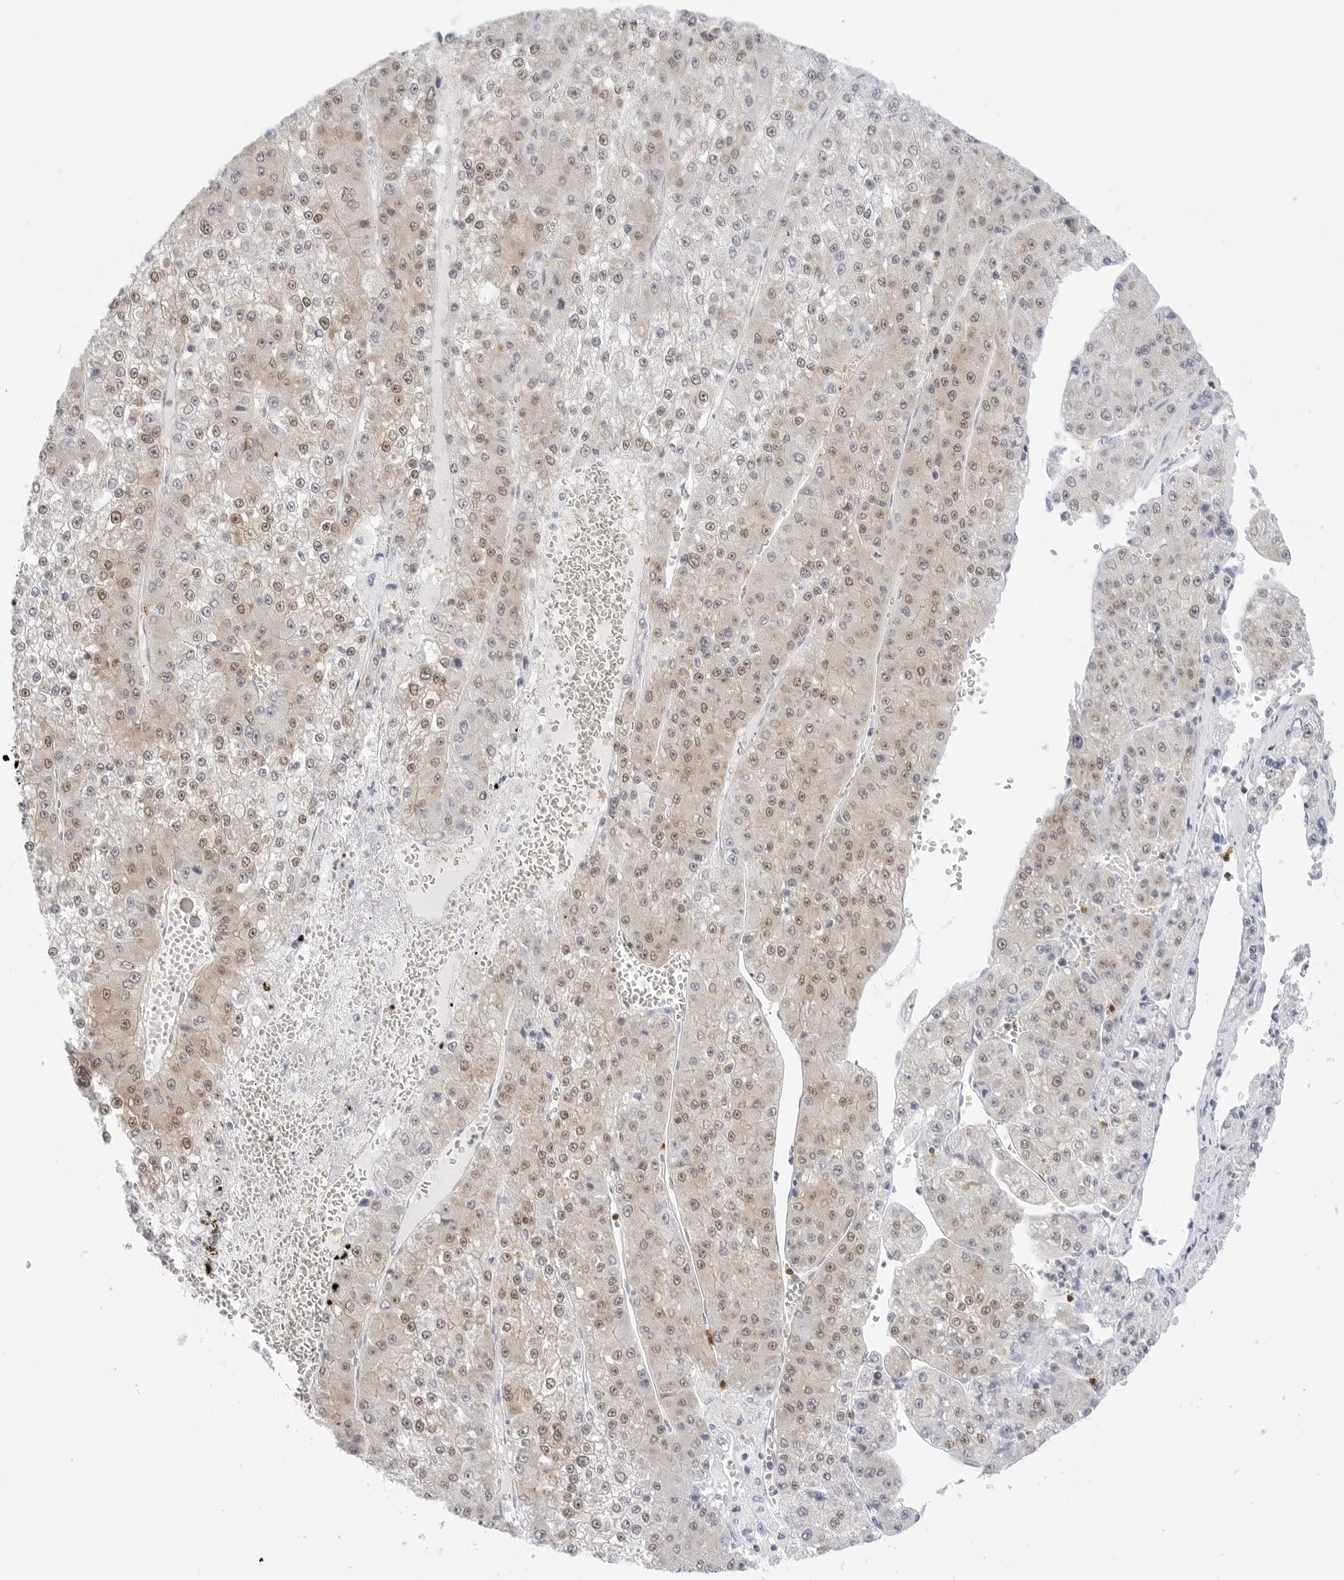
{"staining": {"intensity": "weak", "quantity": ">75%", "location": "cytoplasmic/membranous,nuclear"}, "tissue": "liver cancer", "cell_type": "Tumor cells", "image_type": "cancer", "snomed": [{"axis": "morphology", "description": "Carcinoma, Hepatocellular, NOS"}, {"axis": "topography", "description": "Liver"}], "caption": "Protein analysis of liver cancer tissue shows weak cytoplasmic/membranous and nuclear positivity in approximately >75% of tumor cells.", "gene": "SLC9A3R1", "patient": {"sex": "female", "age": 73}}